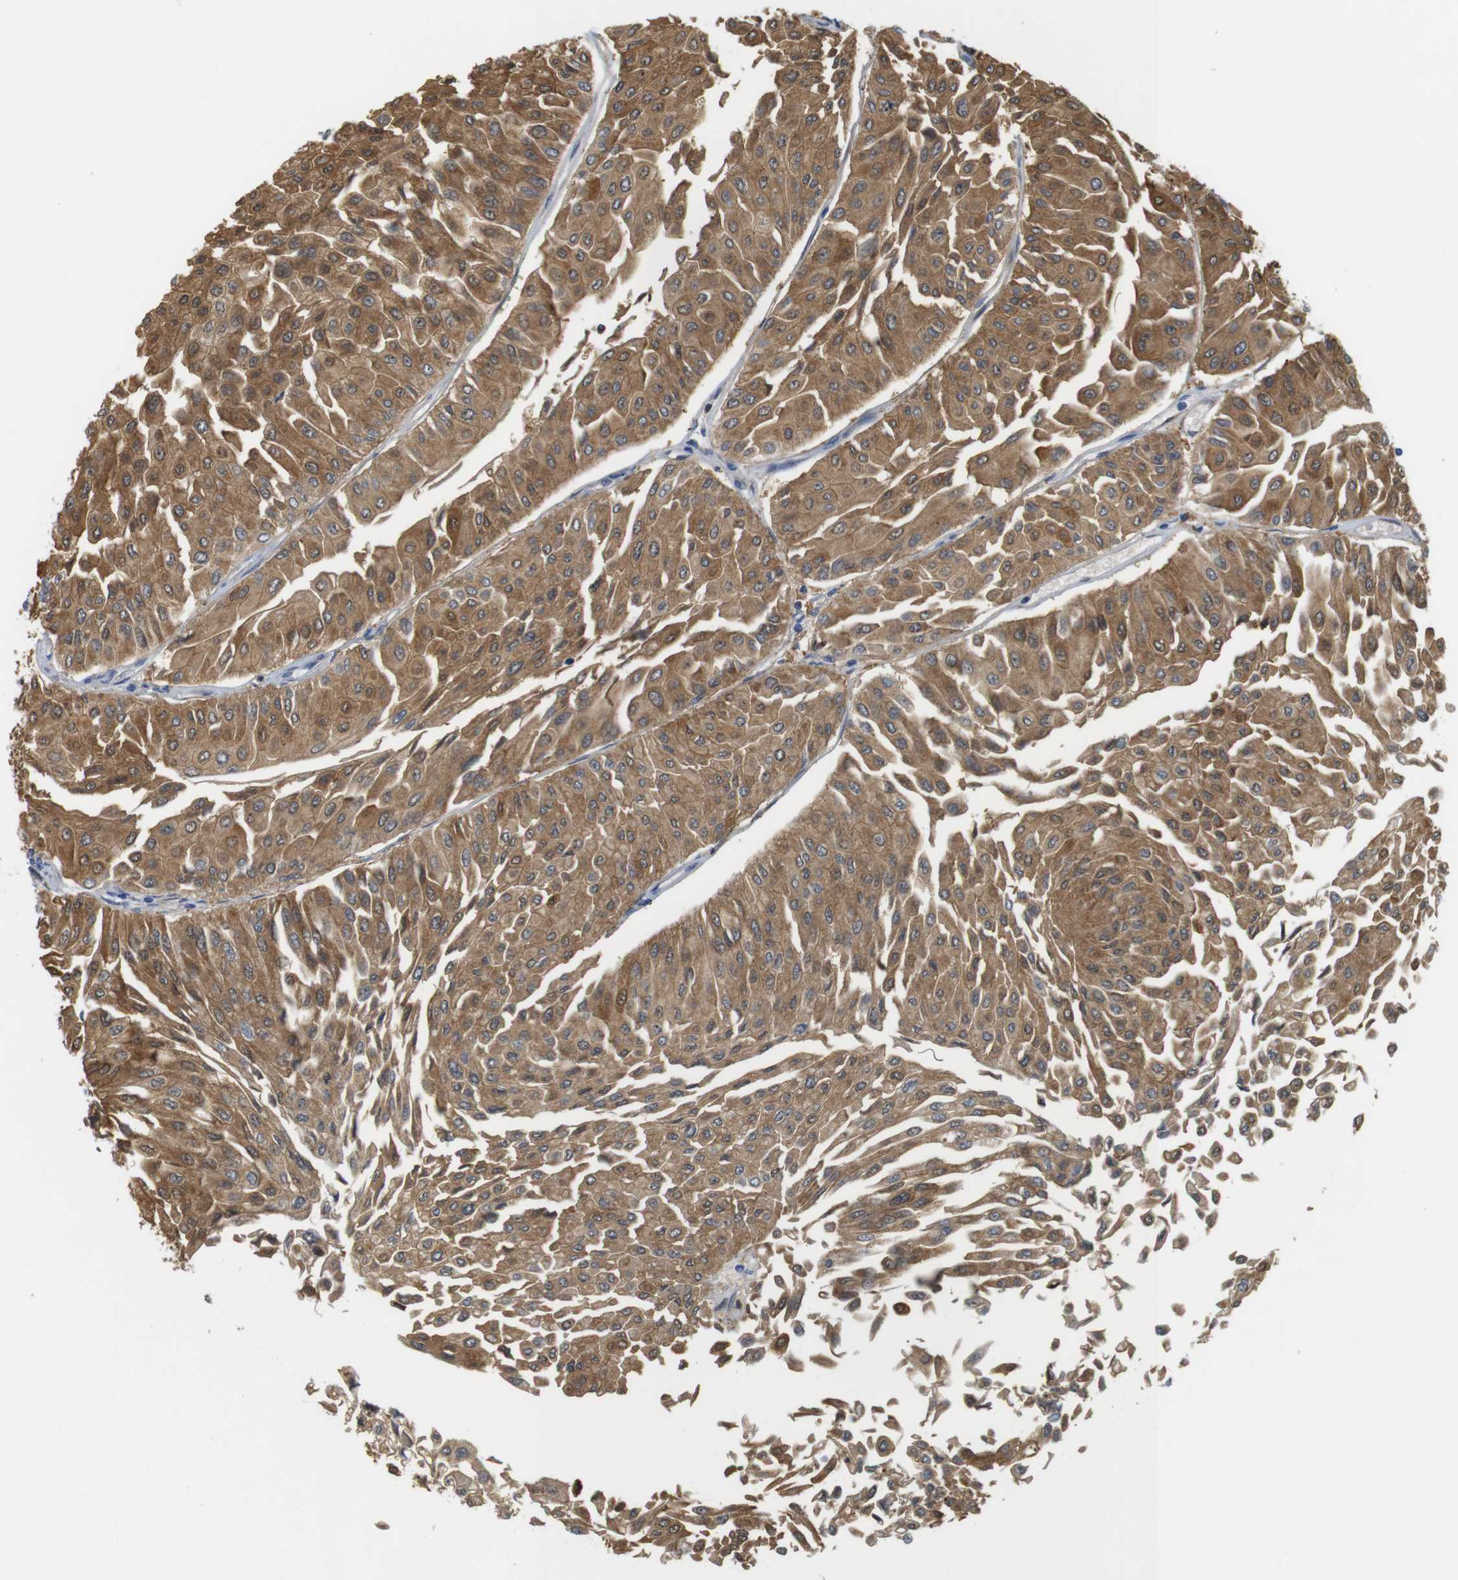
{"staining": {"intensity": "moderate", "quantity": ">75%", "location": "cytoplasmic/membranous"}, "tissue": "urothelial cancer", "cell_type": "Tumor cells", "image_type": "cancer", "snomed": [{"axis": "morphology", "description": "Urothelial carcinoma, Low grade"}, {"axis": "topography", "description": "Urinary bladder"}], "caption": "DAB (3,3'-diaminobenzidine) immunohistochemical staining of human urothelial cancer shows moderate cytoplasmic/membranous protein staining in about >75% of tumor cells.", "gene": "NEBL", "patient": {"sex": "male", "age": 67}}